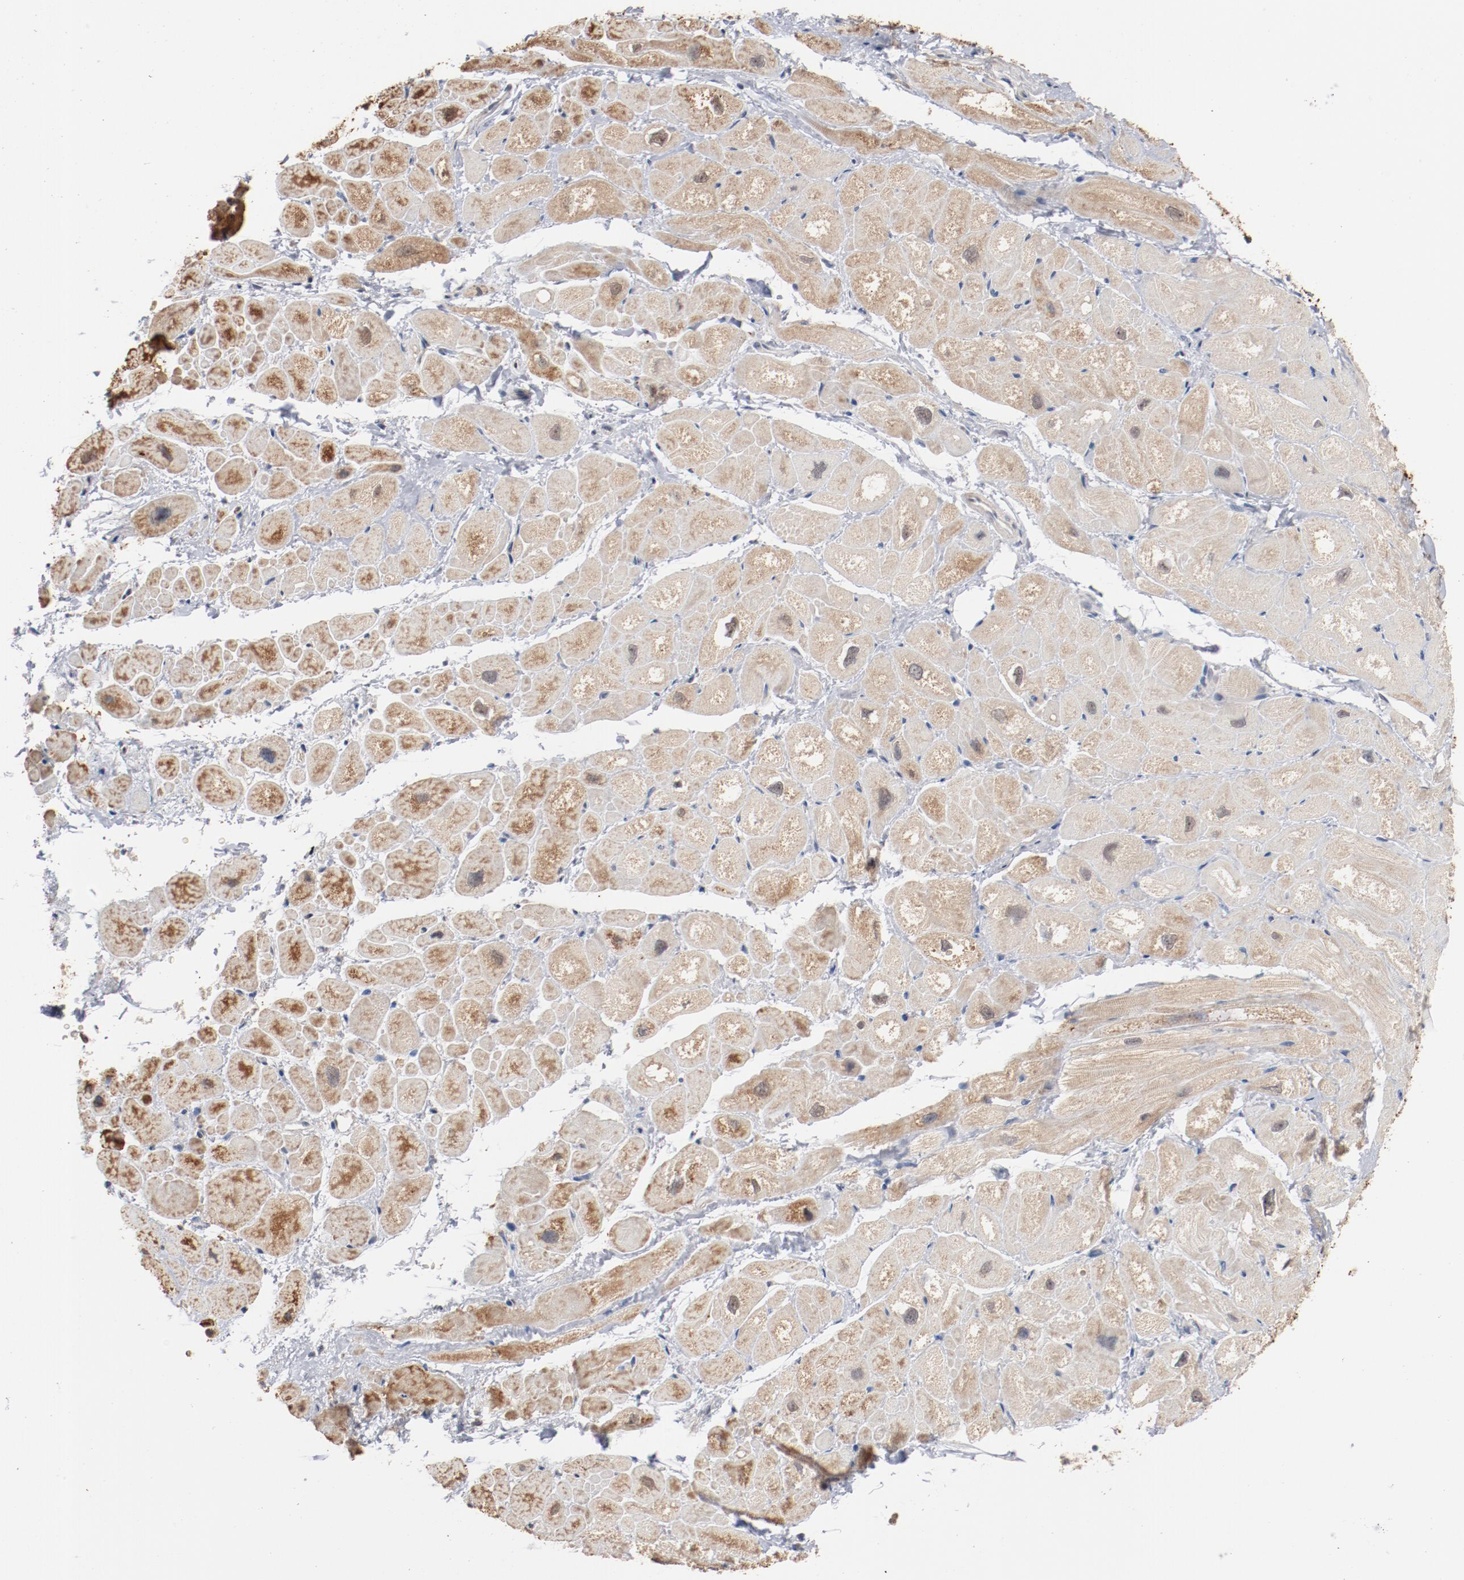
{"staining": {"intensity": "weak", "quantity": "<25%", "location": "cytoplasmic/membranous"}, "tissue": "heart muscle", "cell_type": "Cardiomyocytes", "image_type": "normal", "snomed": [{"axis": "morphology", "description": "Normal tissue, NOS"}, {"axis": "topography", "description": "Heart"}], "caption": "DAB (3,3'-diaminobenzidine) immunohistochemical staining of unremarkable heart muscle displays no significant expression in cardiomyocytes.", "gene": "ERICH1", "patient": {"sex": "male", "age": 49}}